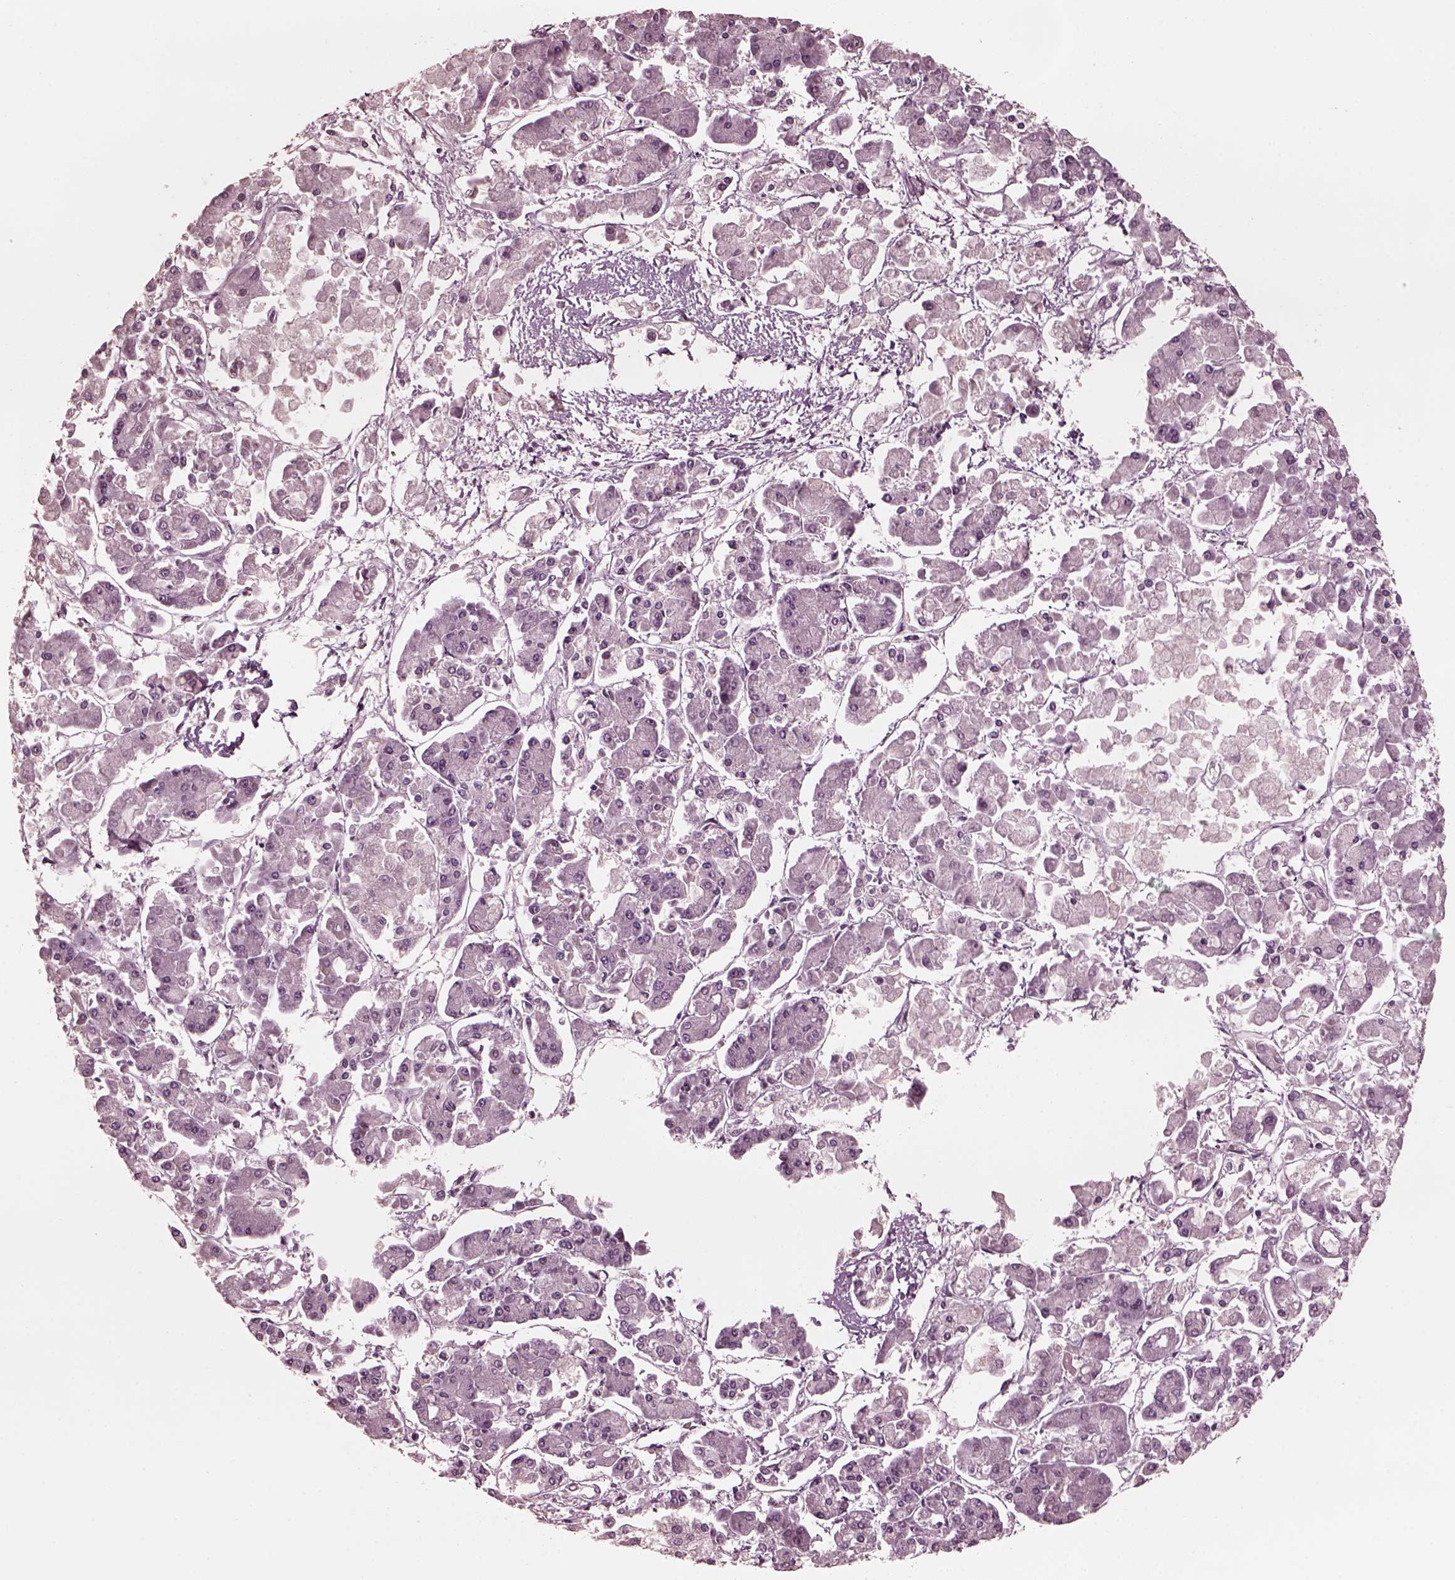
{"staining": {"intensity": "negative", "quantity": "none", "location": "none"}, "tissue": "pancreatic cancer", "cell_type": "Tumor cells", "image_type": "cancer", "snomed": [{"axis": "morphology", "description": "Adenocarcinoma, NOS"}, {"axis": "topography", "description": "Pancreas"}], "caption": "High power microscopy photomicrograph of an immunohistochemistry photomicrograph of pancreatic cancer, revealing no significant positivity in tumor cells. (DAB IHC, high magnification).", "gene": "CGA", "patient": {"sex": "male", "age": 85}}